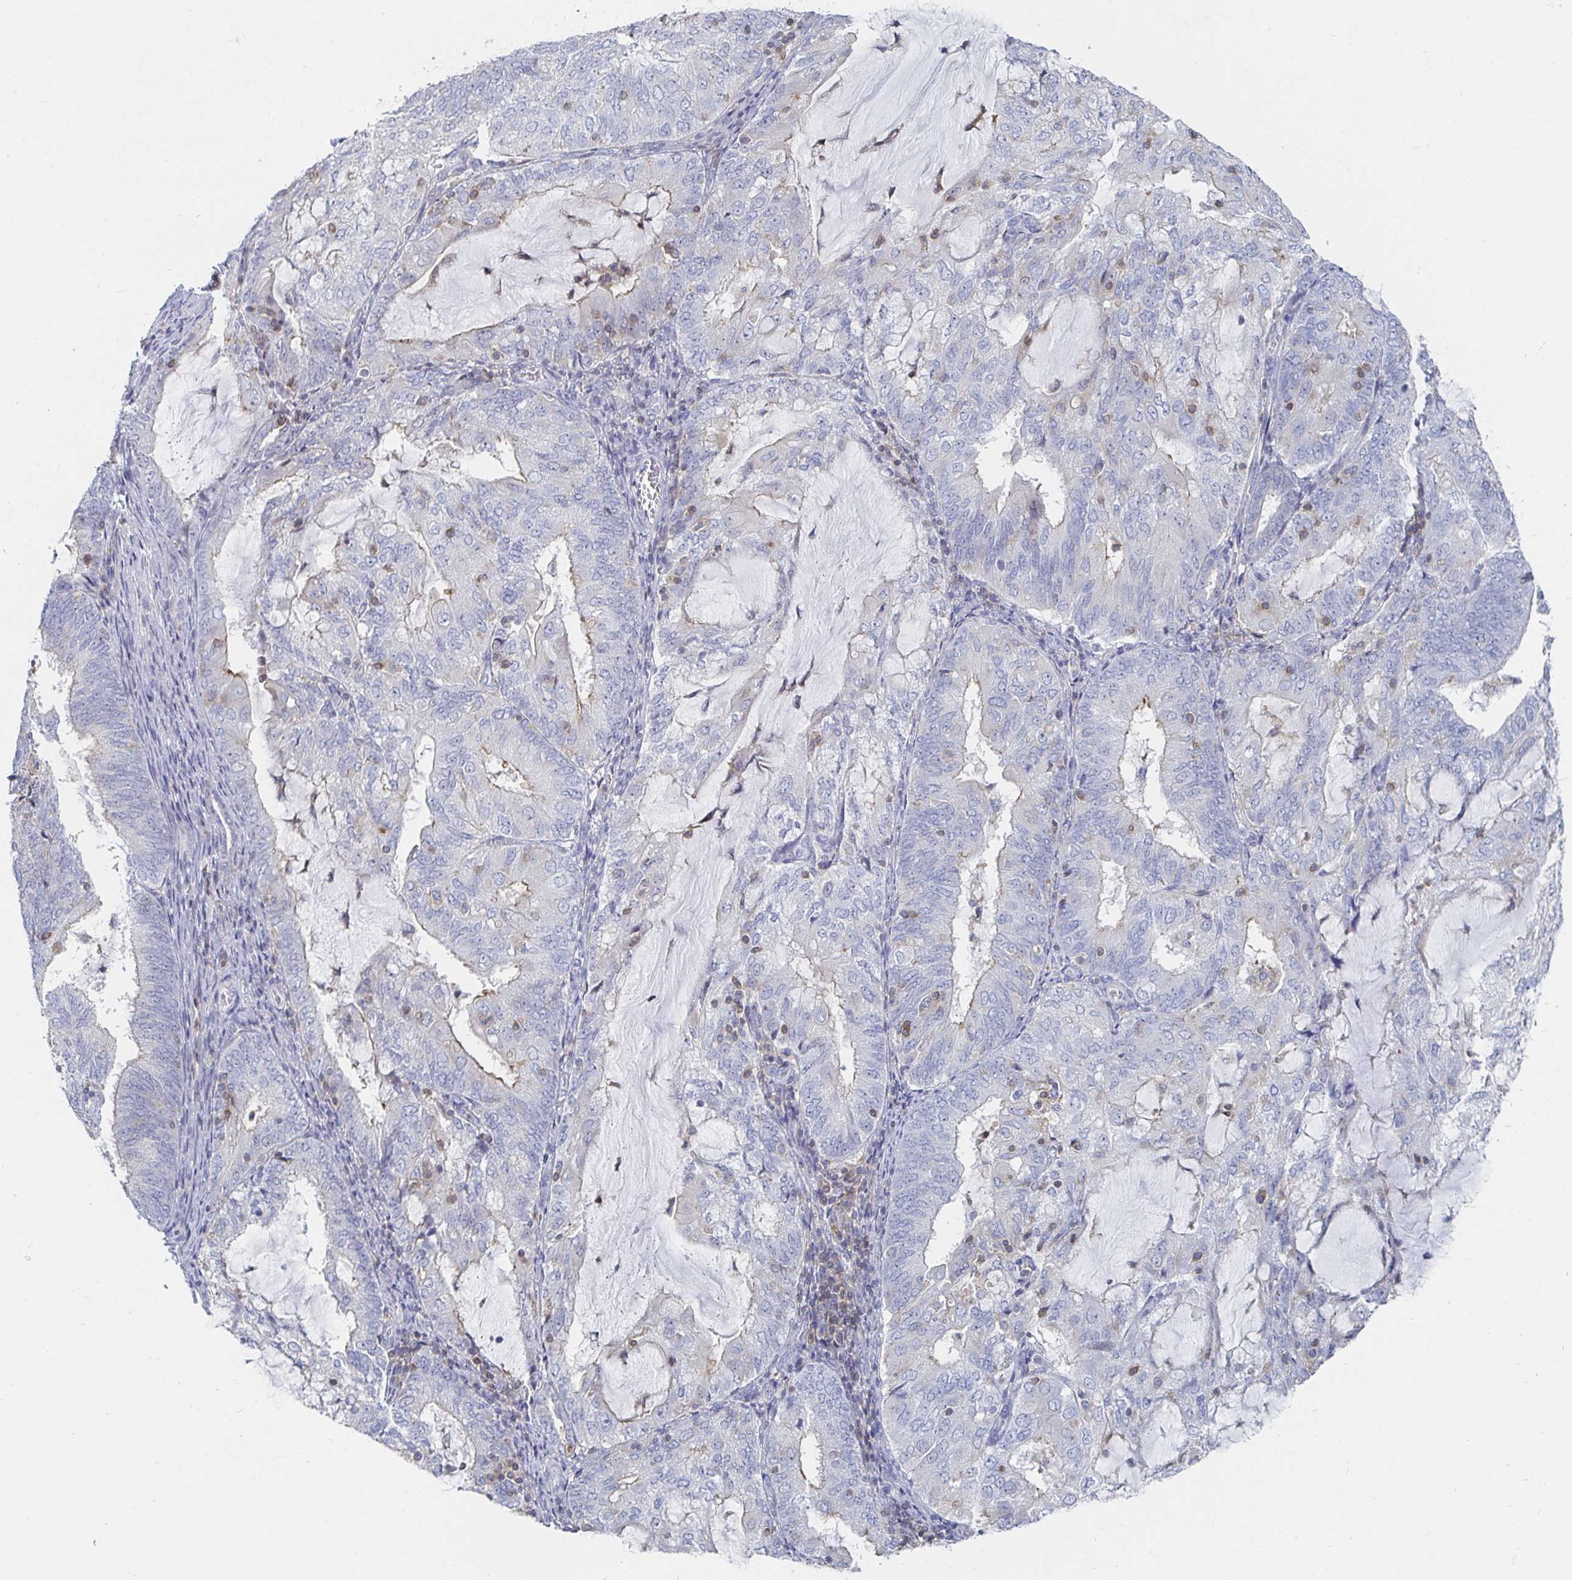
{"staining": {"intensity": "weak", "quantity": "<25%", "location": "cytoplasmic/membranous"}, "tissue": "endometrial cancer", "cell_type": "Tumor cells", "image_type": "cancer", "snomed": [{"axis": "morphology", "description": "Adenocarcinoma, NOS"}, {"axis": "topography", "description": "Endometrium"}], "caption": "High magnification brightfield microscopy of endometrial cancer stained with DAB (brown) and counterstained with hematoxylin (blue): tumor cells show no significant staining.", "gene": "PIK3CD", "patient": {"sex": "female", "age": 81}}